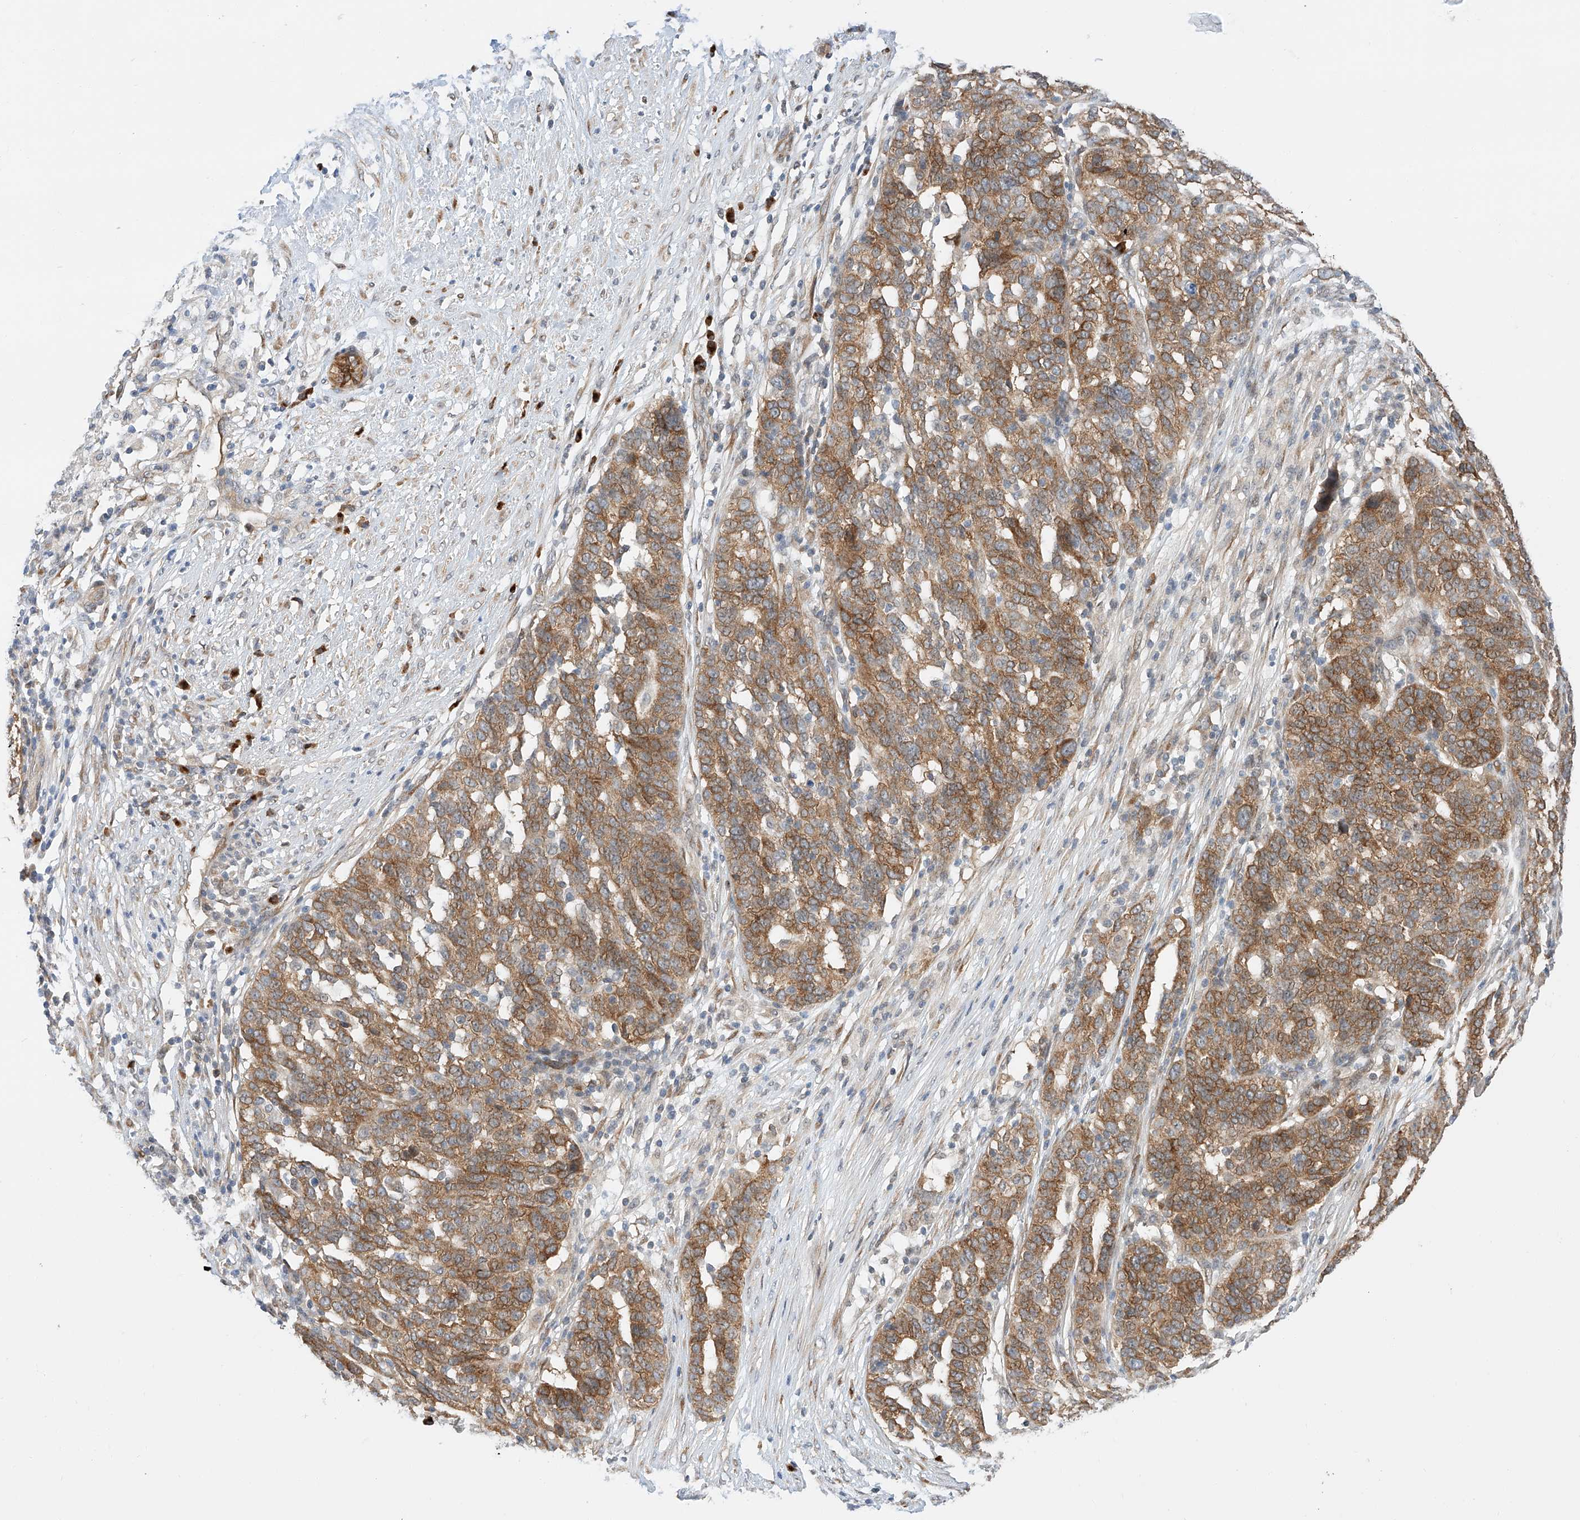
{"staining": {"intensity": "strong", "quantity": ">75%", "location": "cytoplasmic/membranous"}, "tissue": "ovarian cancer", "cell_type": "Tumor cells", "image_type": "cancer", "snomed": [{"axis": "morphology", "description": "Cystadenocarcinoma, serous, NOS"}, {"axis": "topography", "description": "Ovary"}], "caption": "Serous cystadenocarcinoma (ovarian) was stained to show a protein in brown. There is high levels of strong cytoplasmic/membranous expression in about >75% of tumor cells.", "gene": "CARMIL1", "patient": {"sex": "female", "age": 59}}